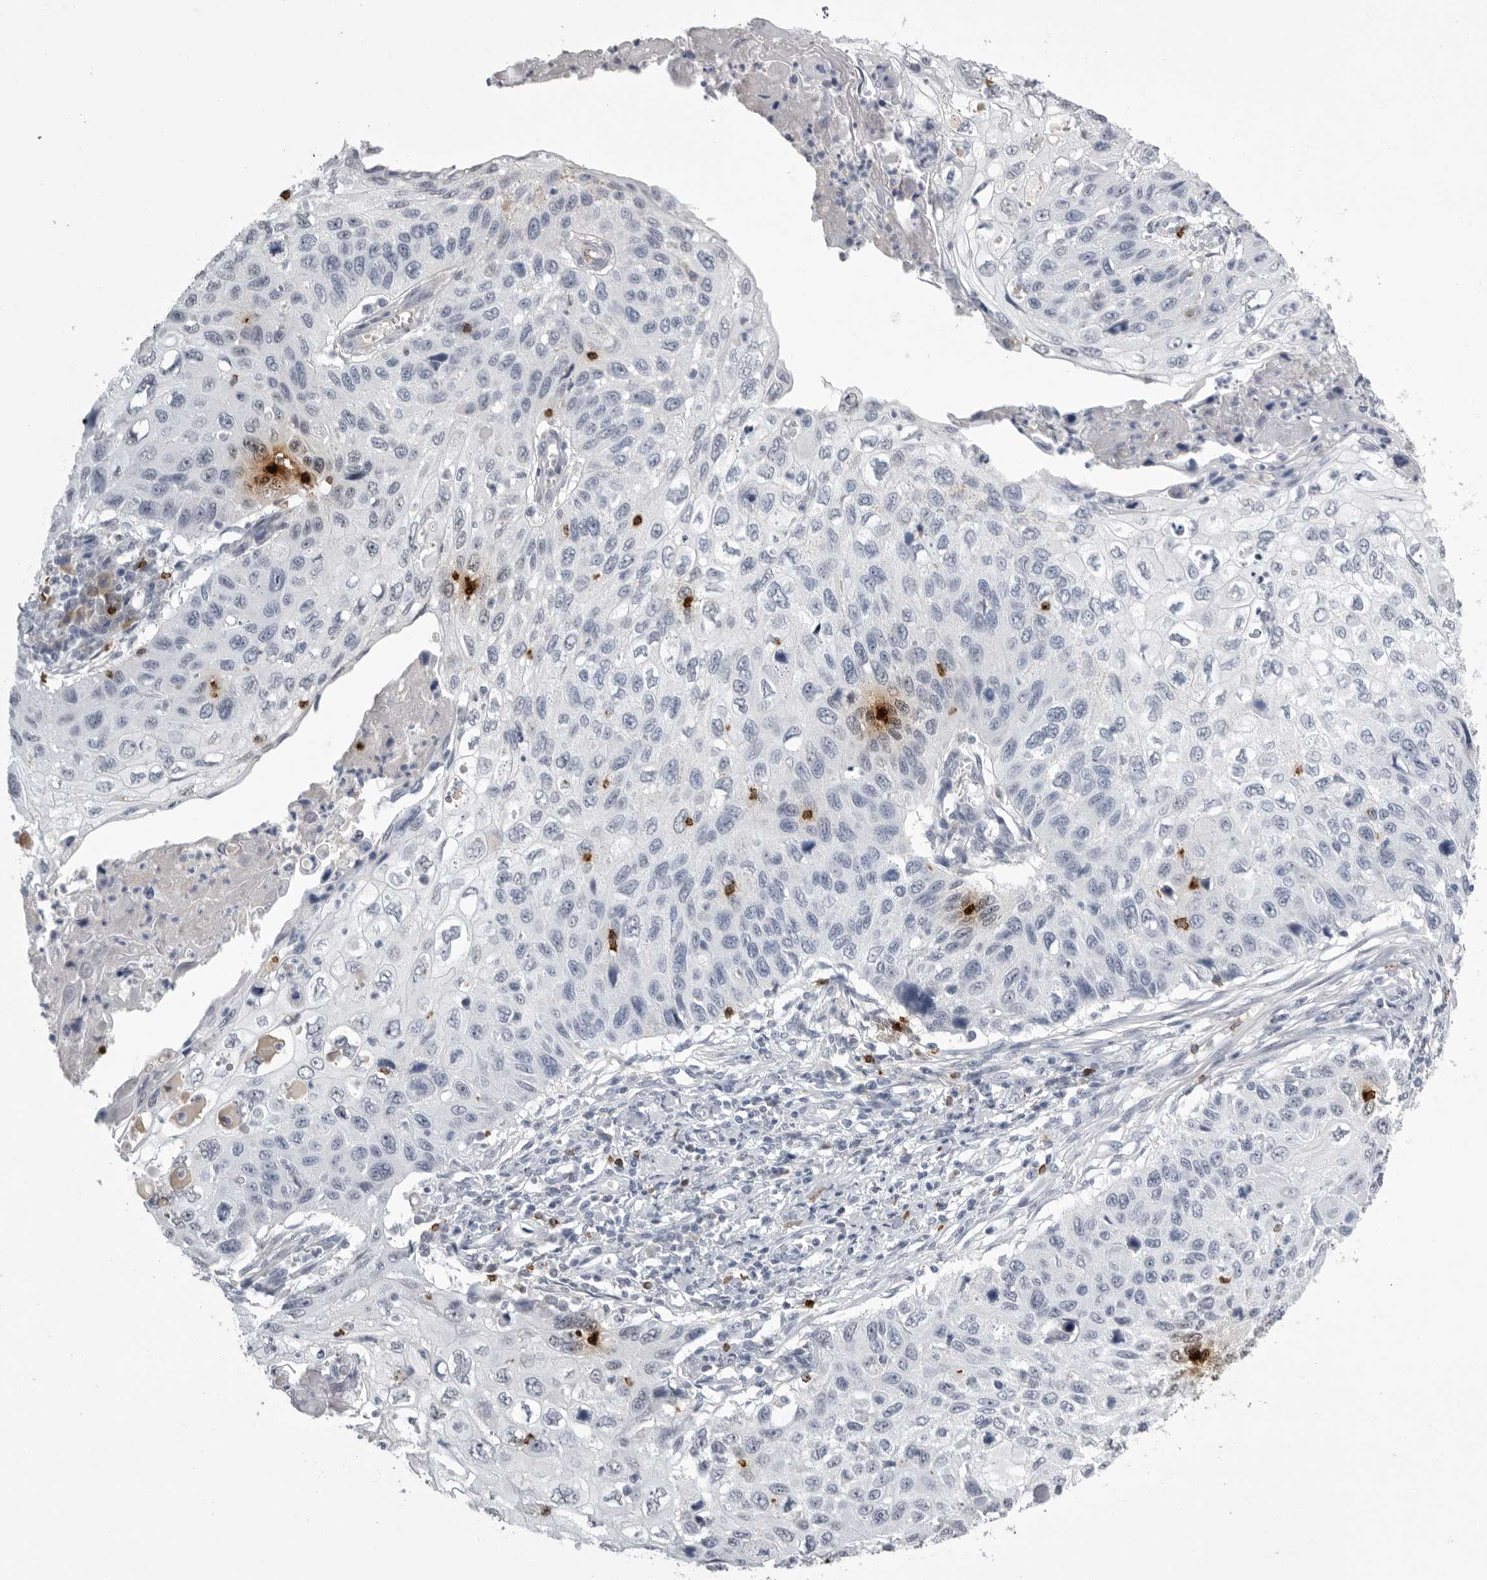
{"staining": {"intensity": "negative", "quantity": "none", "location": "none"}, "tissue": "cervical cancer", "cell_type": "Tumor cells", "image_type": "cancer", "snomed": [{"axis": "morphology", "description": "Squamous cell carcinoma, NOS"}, {"axis": "topography", "description": "Cervix"}], "caption": "Immunohistochemistry (IHC) photomicrograph of human squamous cell carcinoma (cervical) stained for a protein (brown), which reveals no positivity in tumor cells.", "gene": "GNLY", "patient": {"sex": "female", "age": 70}}